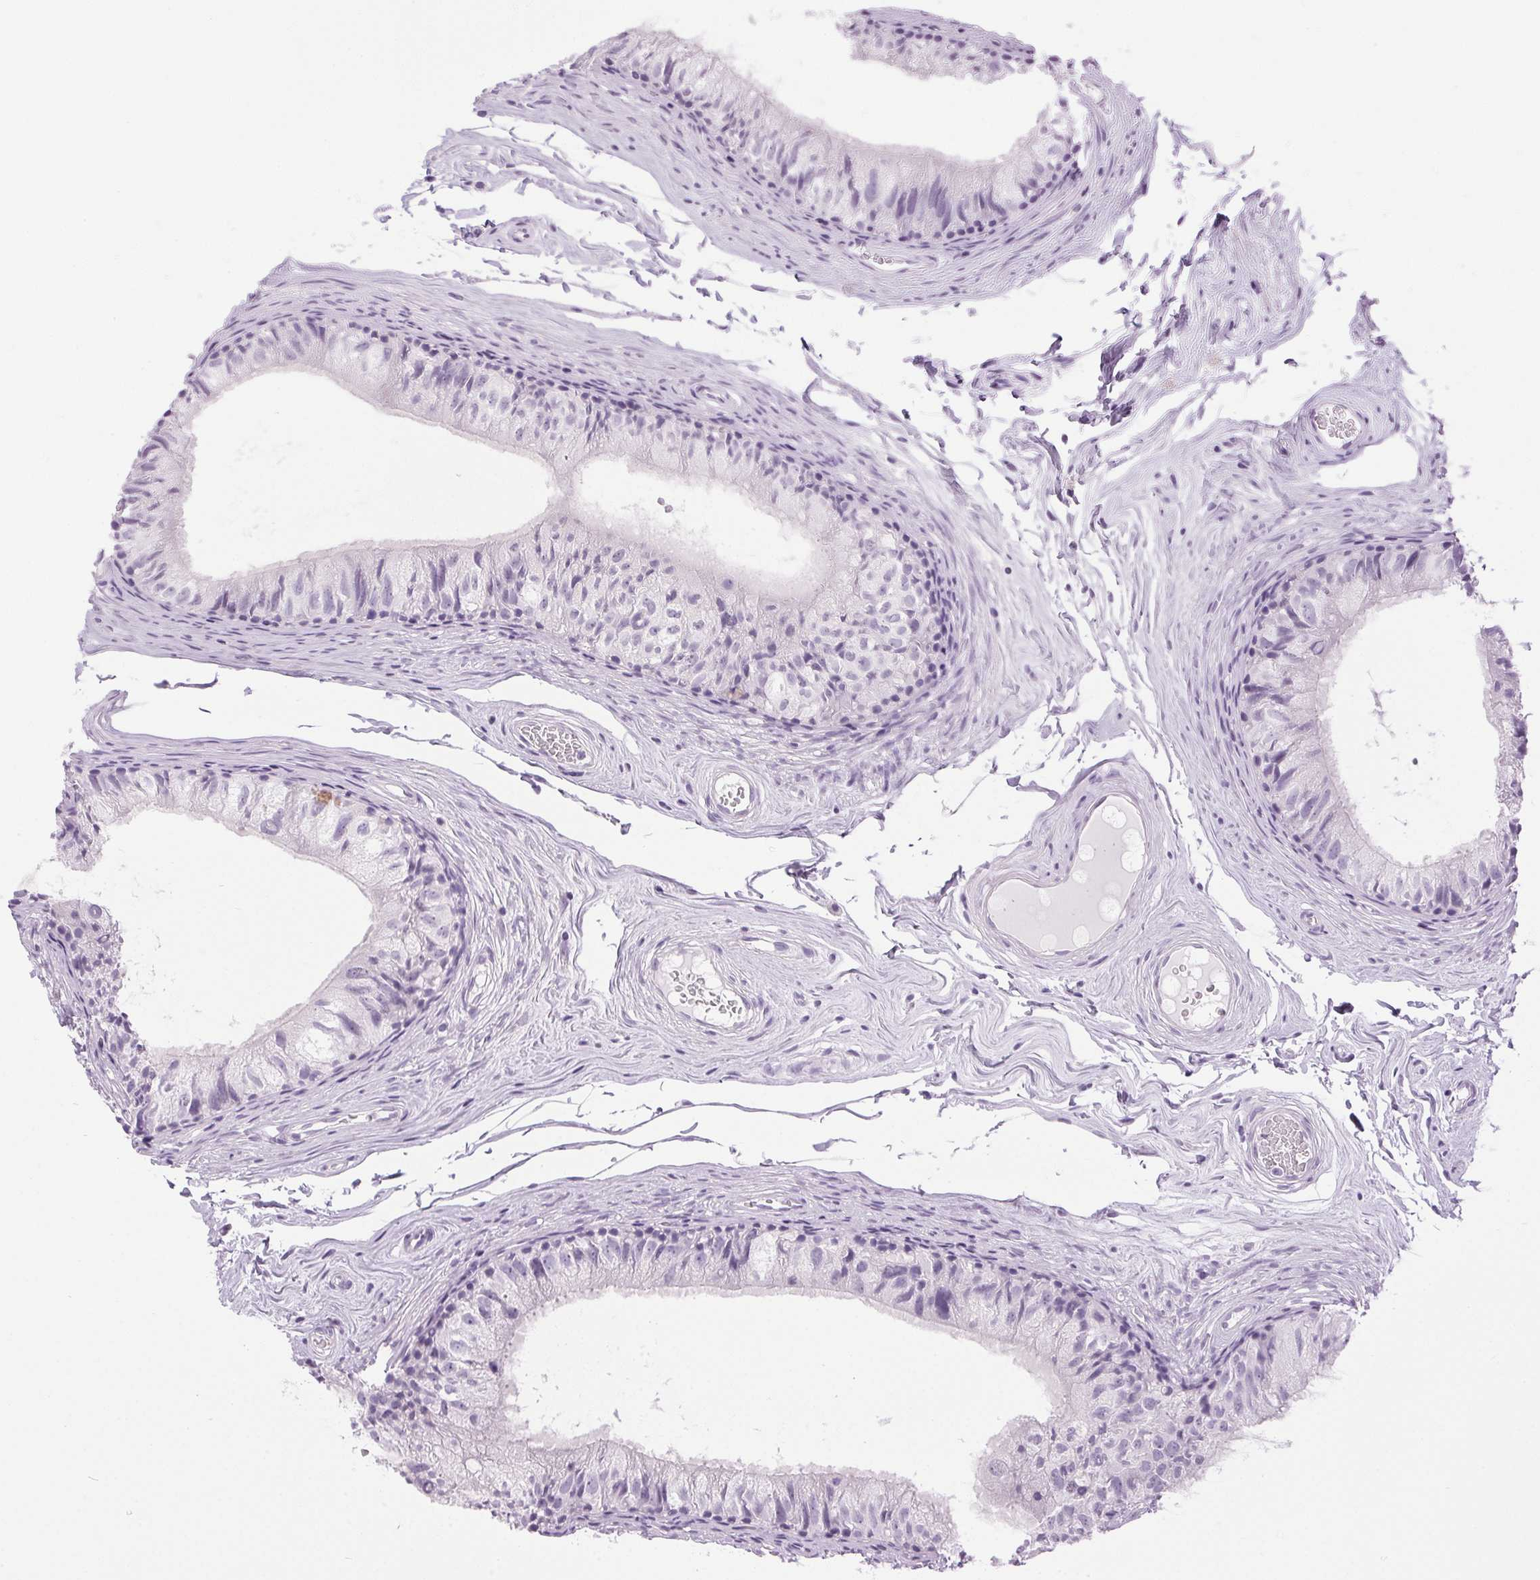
{"staining": {"intensity": "negative", "quantity": "none", "location": "none"}, "tissue": "epididymis", "cell_type": "Glandular cells", "image_type": "normal", "snomed": [{"axis": "morphology", "description": "Normal tissue, NOS"}, {"axis": "topography", "description": "Epididymis"}], "caption": "DAB (3,3'-diaminobenzidine) immunohistochemical staining of unremarkable epididymis shows no significant staining in glandular cells.", "gene": "SP7", "patient": {"sex": "male", "age": 45}}